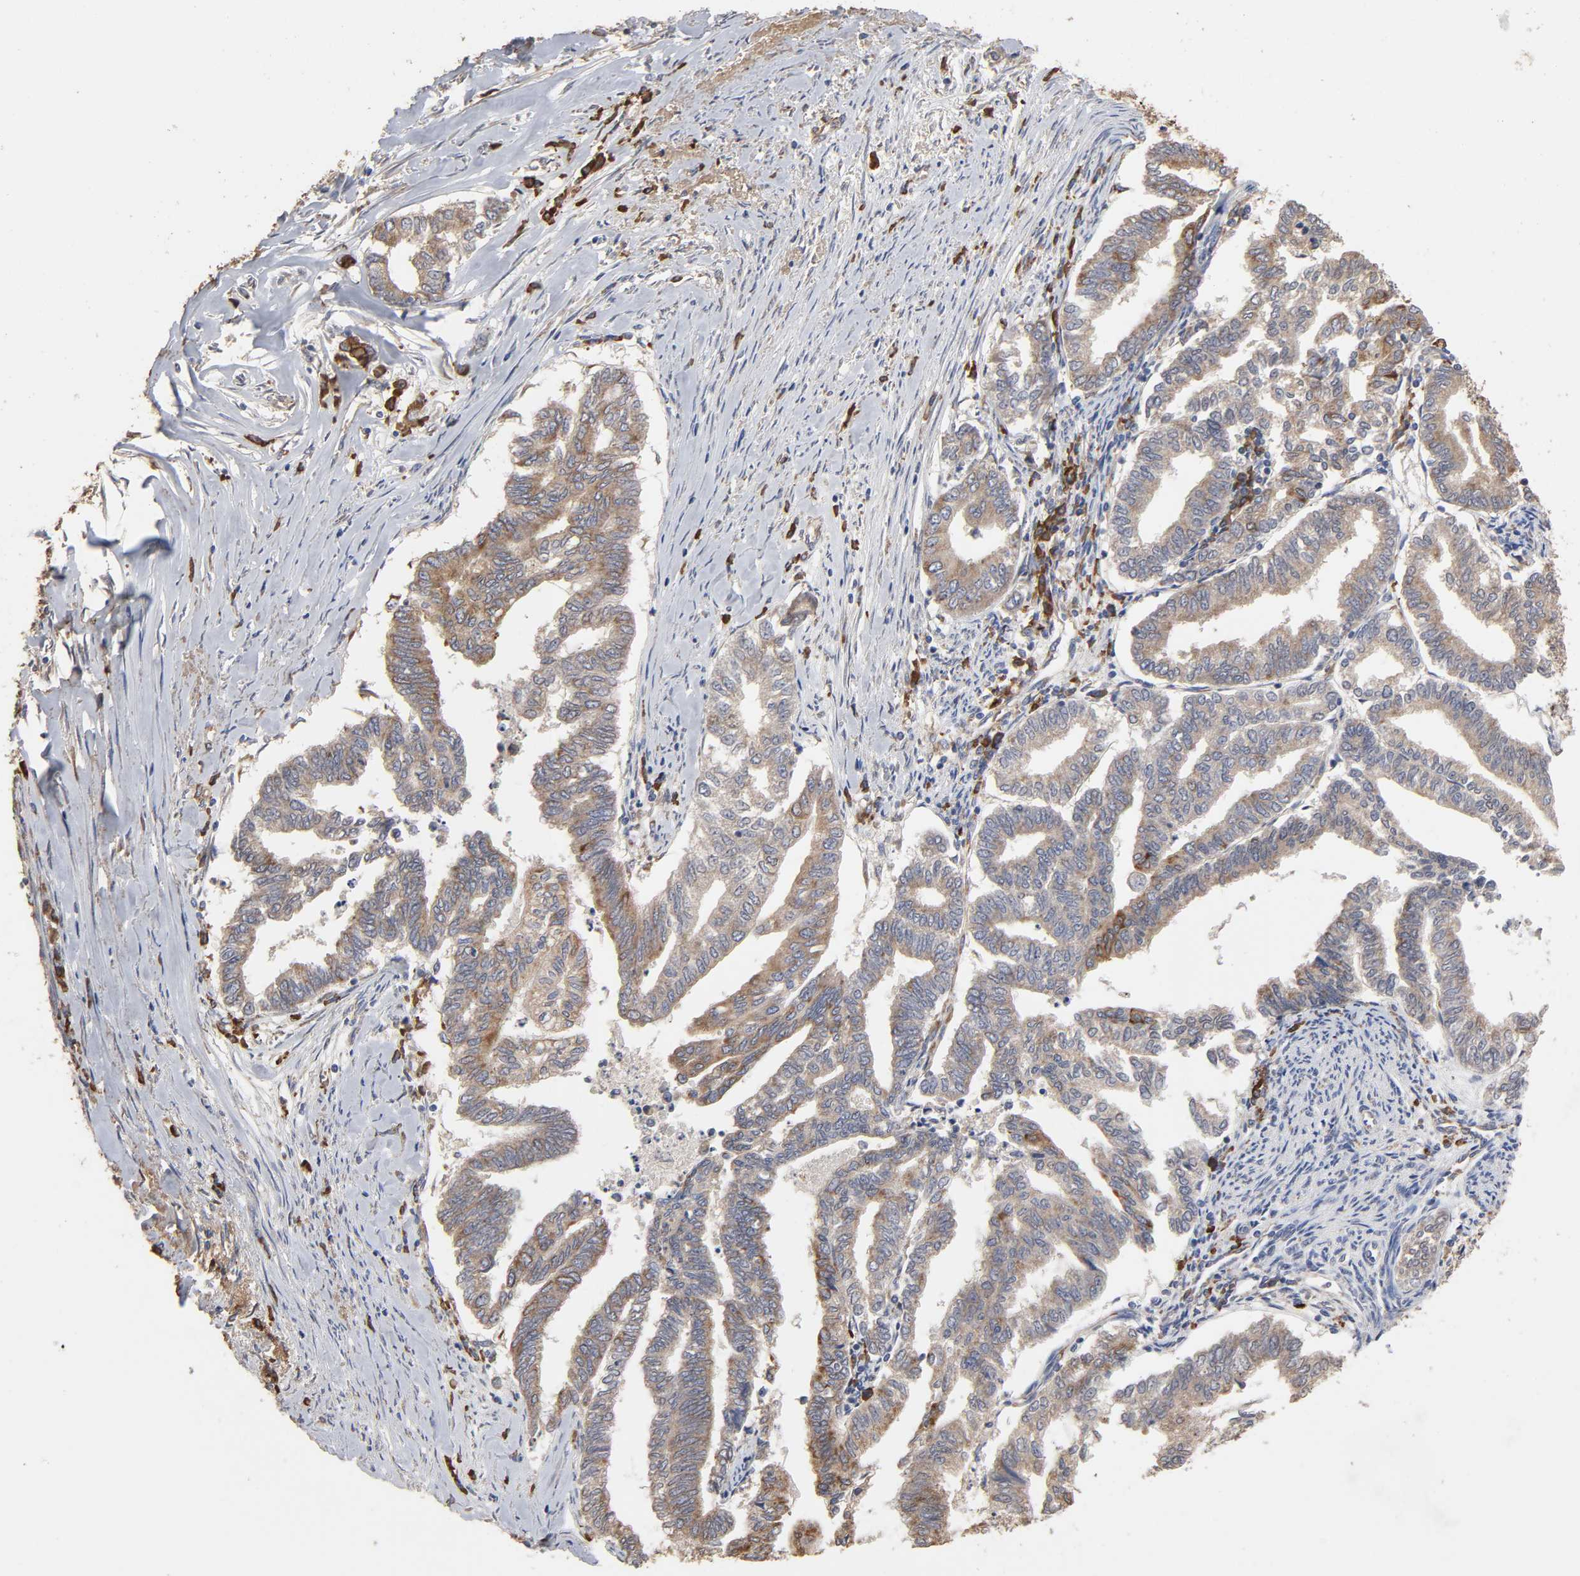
{"staining": {"intensity": "weak", "quantity": ">75%", "location": "cytoplasmic/membranous"}, "tissue": "endometrial cancer", "cell_type": "Tumor cells", "image_type": "cancer", "snomed": [{"axis": "morphology", "description": "Adenocarcinoma, NOS"}, {"axis": "topography", "description": "Endometrium"}], "caption": "DAB immunohistochemical staining of human endometrial adenocarcinoma exhibits weak cytoplasmic/membranous protein expression in about >75% of tumor cells.", "gene": "EIF4G2", "patient": {"sex": "female", "age": 79}}